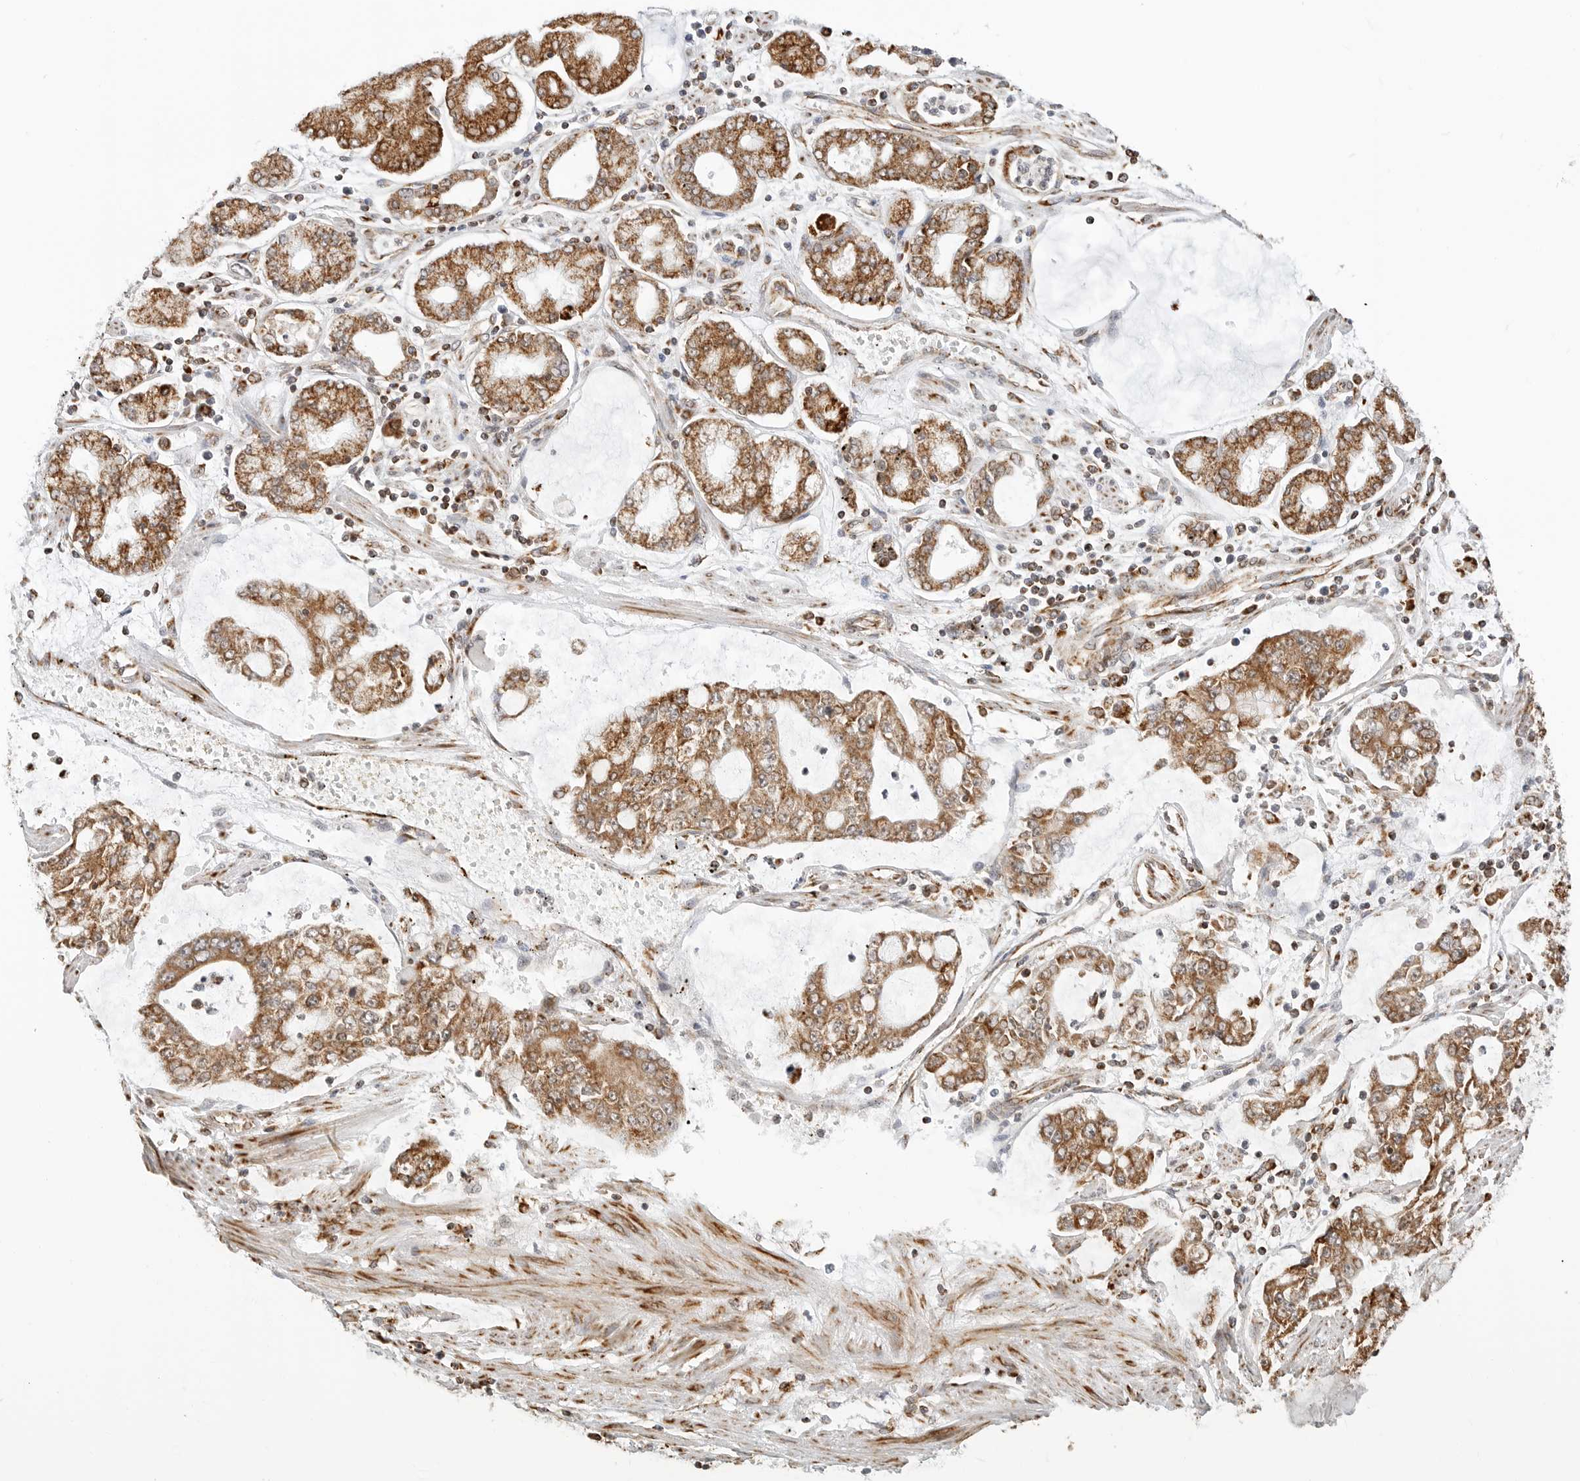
{"staining": {"intensity": "moderate", "quantity": ">75%", "location": "cytoplasmic/membranous"}, "tissue": "stomach cancer", "cell_type": "Tumor cells", "image_type": "cancer", "snomed": [{"axis": "morphology", "description": "Adenocarcinoma, NOS"}, {"axis": "topography", "description": "Stomach"}], "caption": "This photomicrograph displays IHC staining of stomach adenocarcinoma, with medium moderate cytoplasmic/membranous expression in approximately >75% of tumor cells.", "gene": "POLR3GL", "patient": {"sex": "male", "age": 76}}